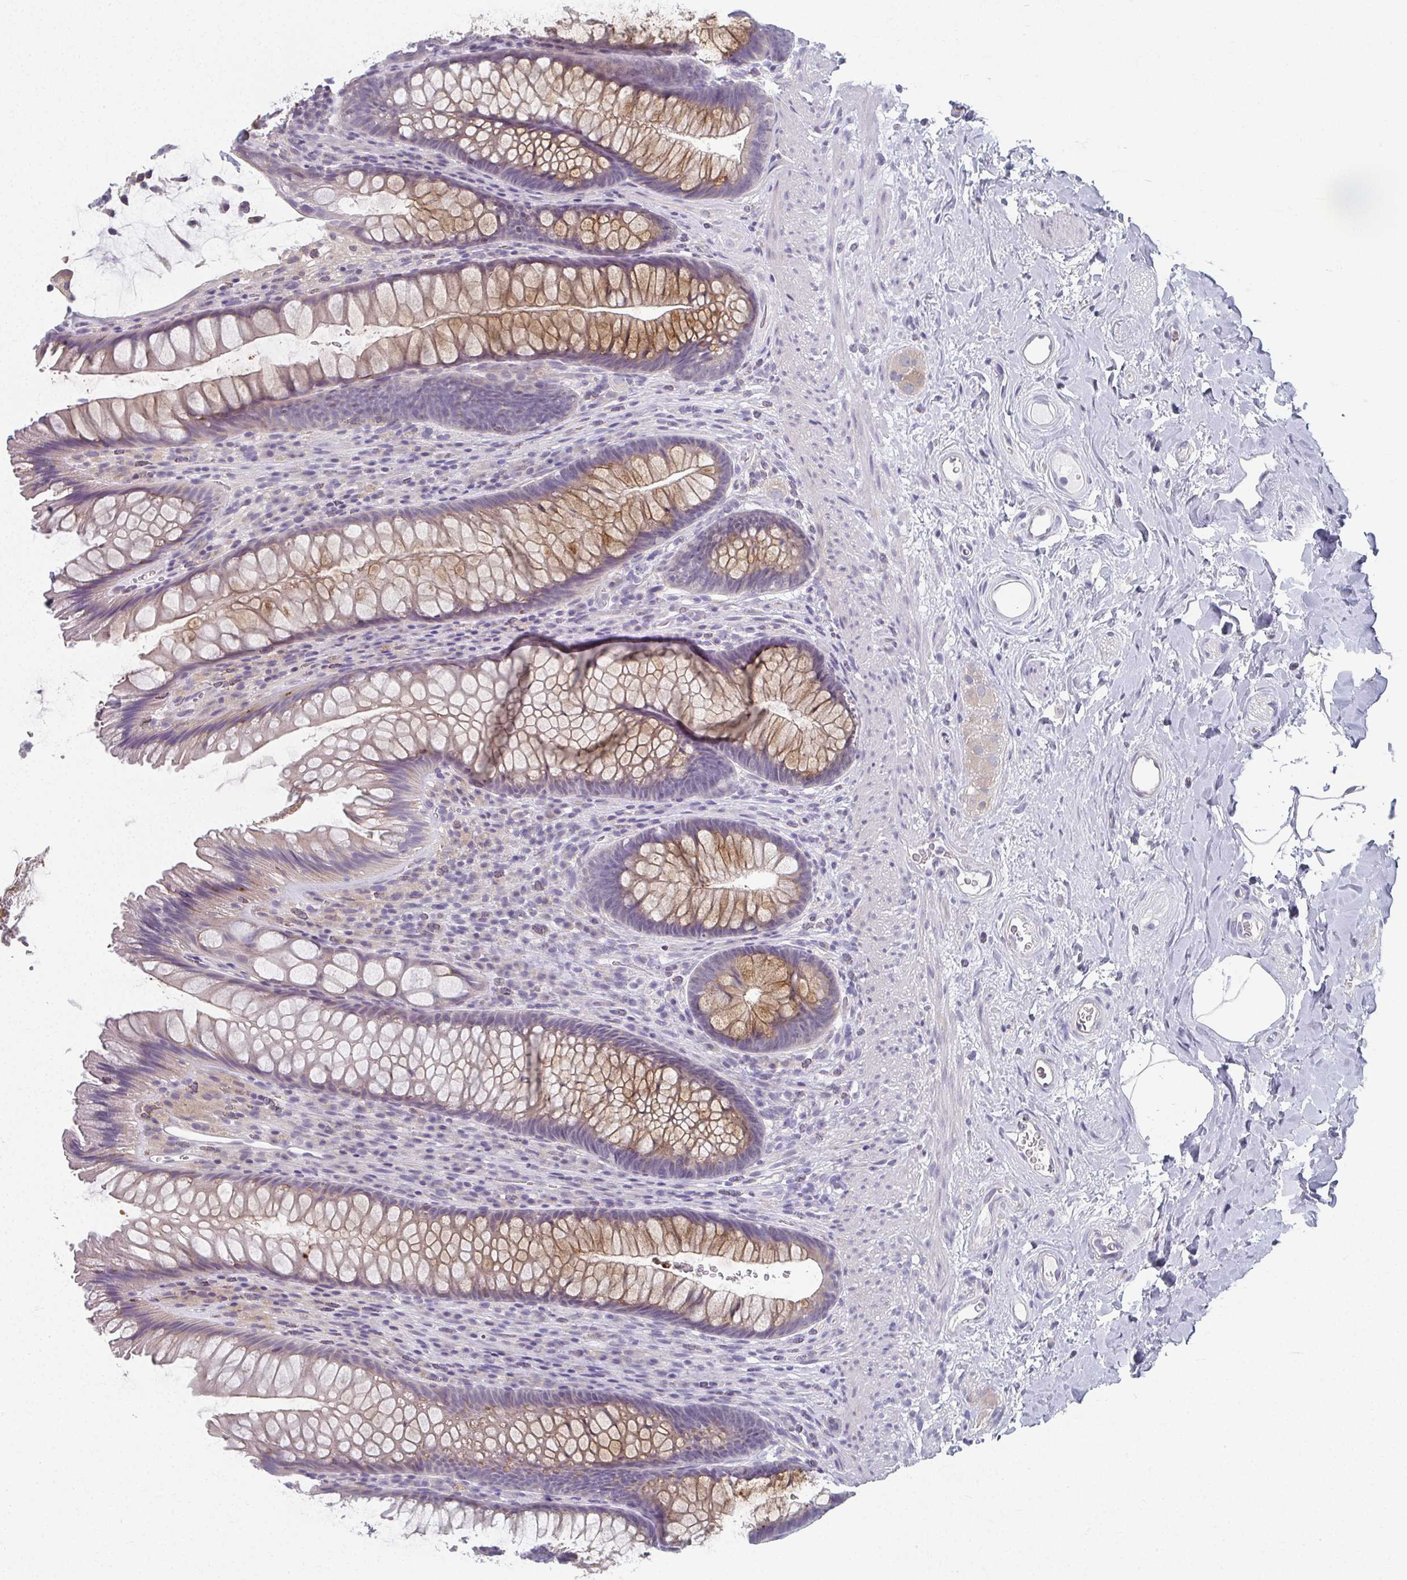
{"staining": {"intensity": "moderate", "quantity": "25%-75%", "location": "cytoplasmic/membranous"}, "tissue": "rectum", "cell_type": "Glandular cells", "image_type": "normal", "snomed": [{"axis": "morphology", "description": "Normal tissue, NOS"}, {"axis": "topography", "description": "Rectum"}], "caption": "Brown immunohistochemical staining in normal human rectum displays moderate cytoplasmic/membranous staining in about 25%-75% of glandular cells.", "gene": "CAMKV", "patient": {"sex": "male", "age": 53}}